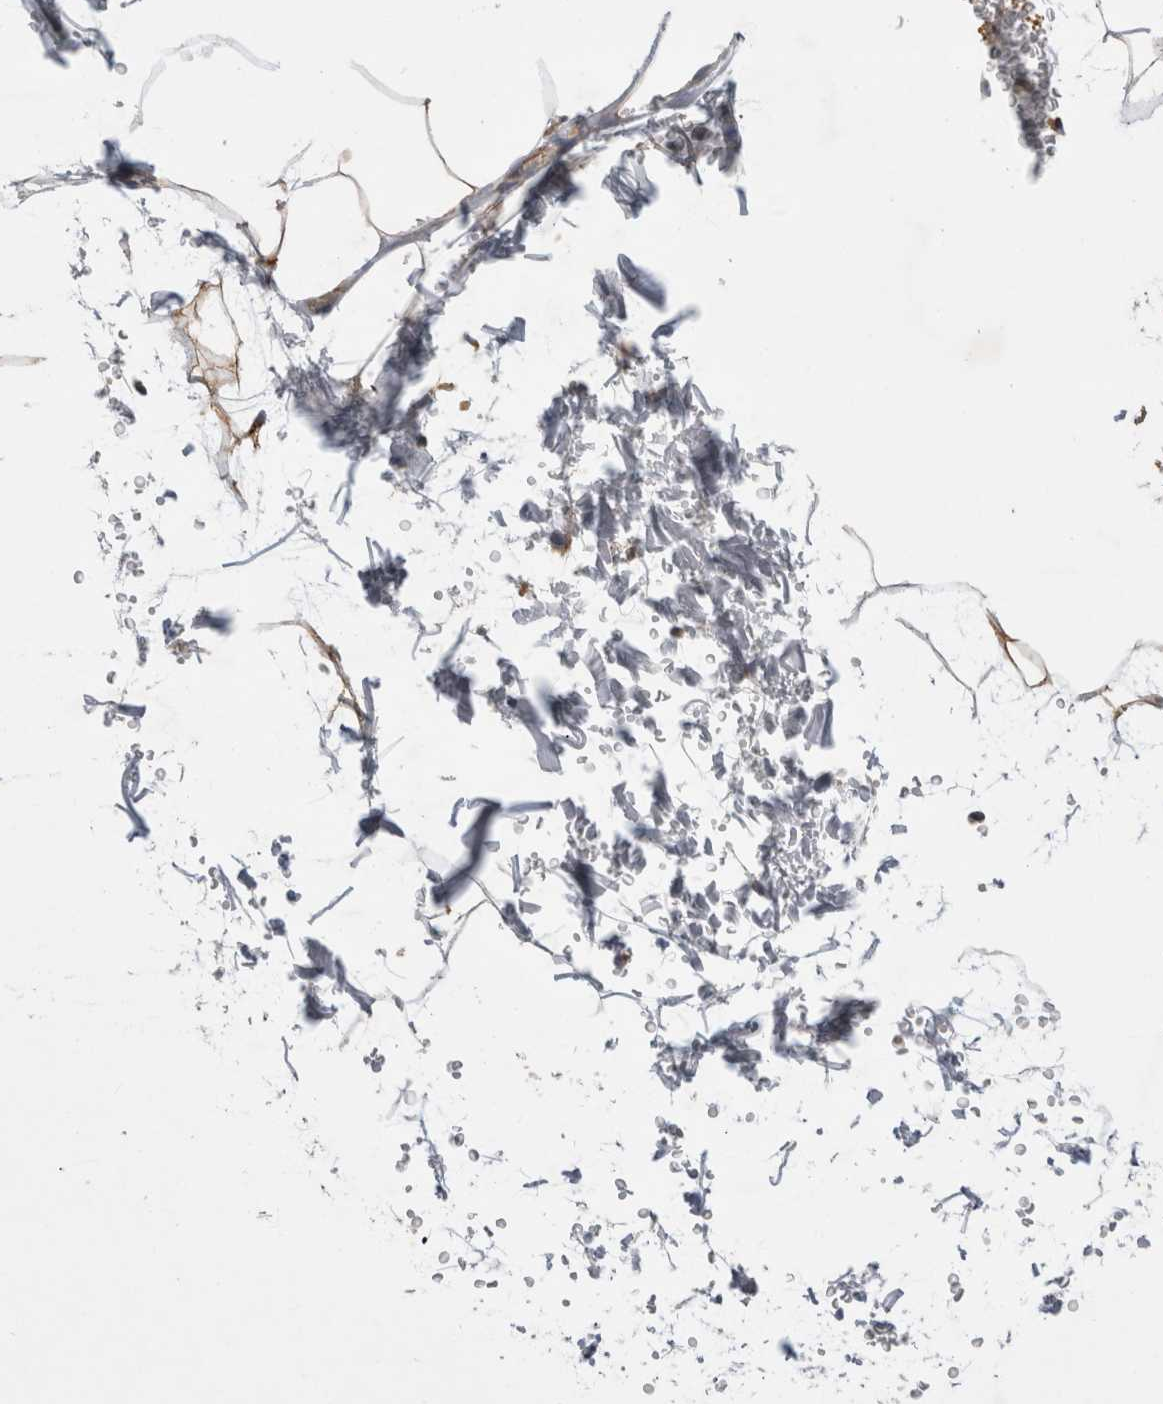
{"staining": {"intensity": "weak", "quantity": "25%-75%", "location": "cytoplasmic/membranous"}, "tissue": "adipose tissue", "cell_type": "Adipocytes", "image_type": "normal", "snomed": [{"axis": "morphology", "description": "Normal tissue, NOS"}, {"axis": "topography", "description": "Soft tissue"}], "caption": "Immunohistochemistry (IHC) staining of benign adipose tissue, which reveals low levels of weak cytoplasmic/membranous staining in approximately 25%-75% of adipocytes indicating weak cytoplasmic/membranous protein staining. The staining was performed using DAB (3,3'-diaminobenzidine) (brown) for protein detection and nuclei were counterstained in hematoxylin (blue).", "gene": "PDCD10", "patient": {"sex": "male", "age": 72}}